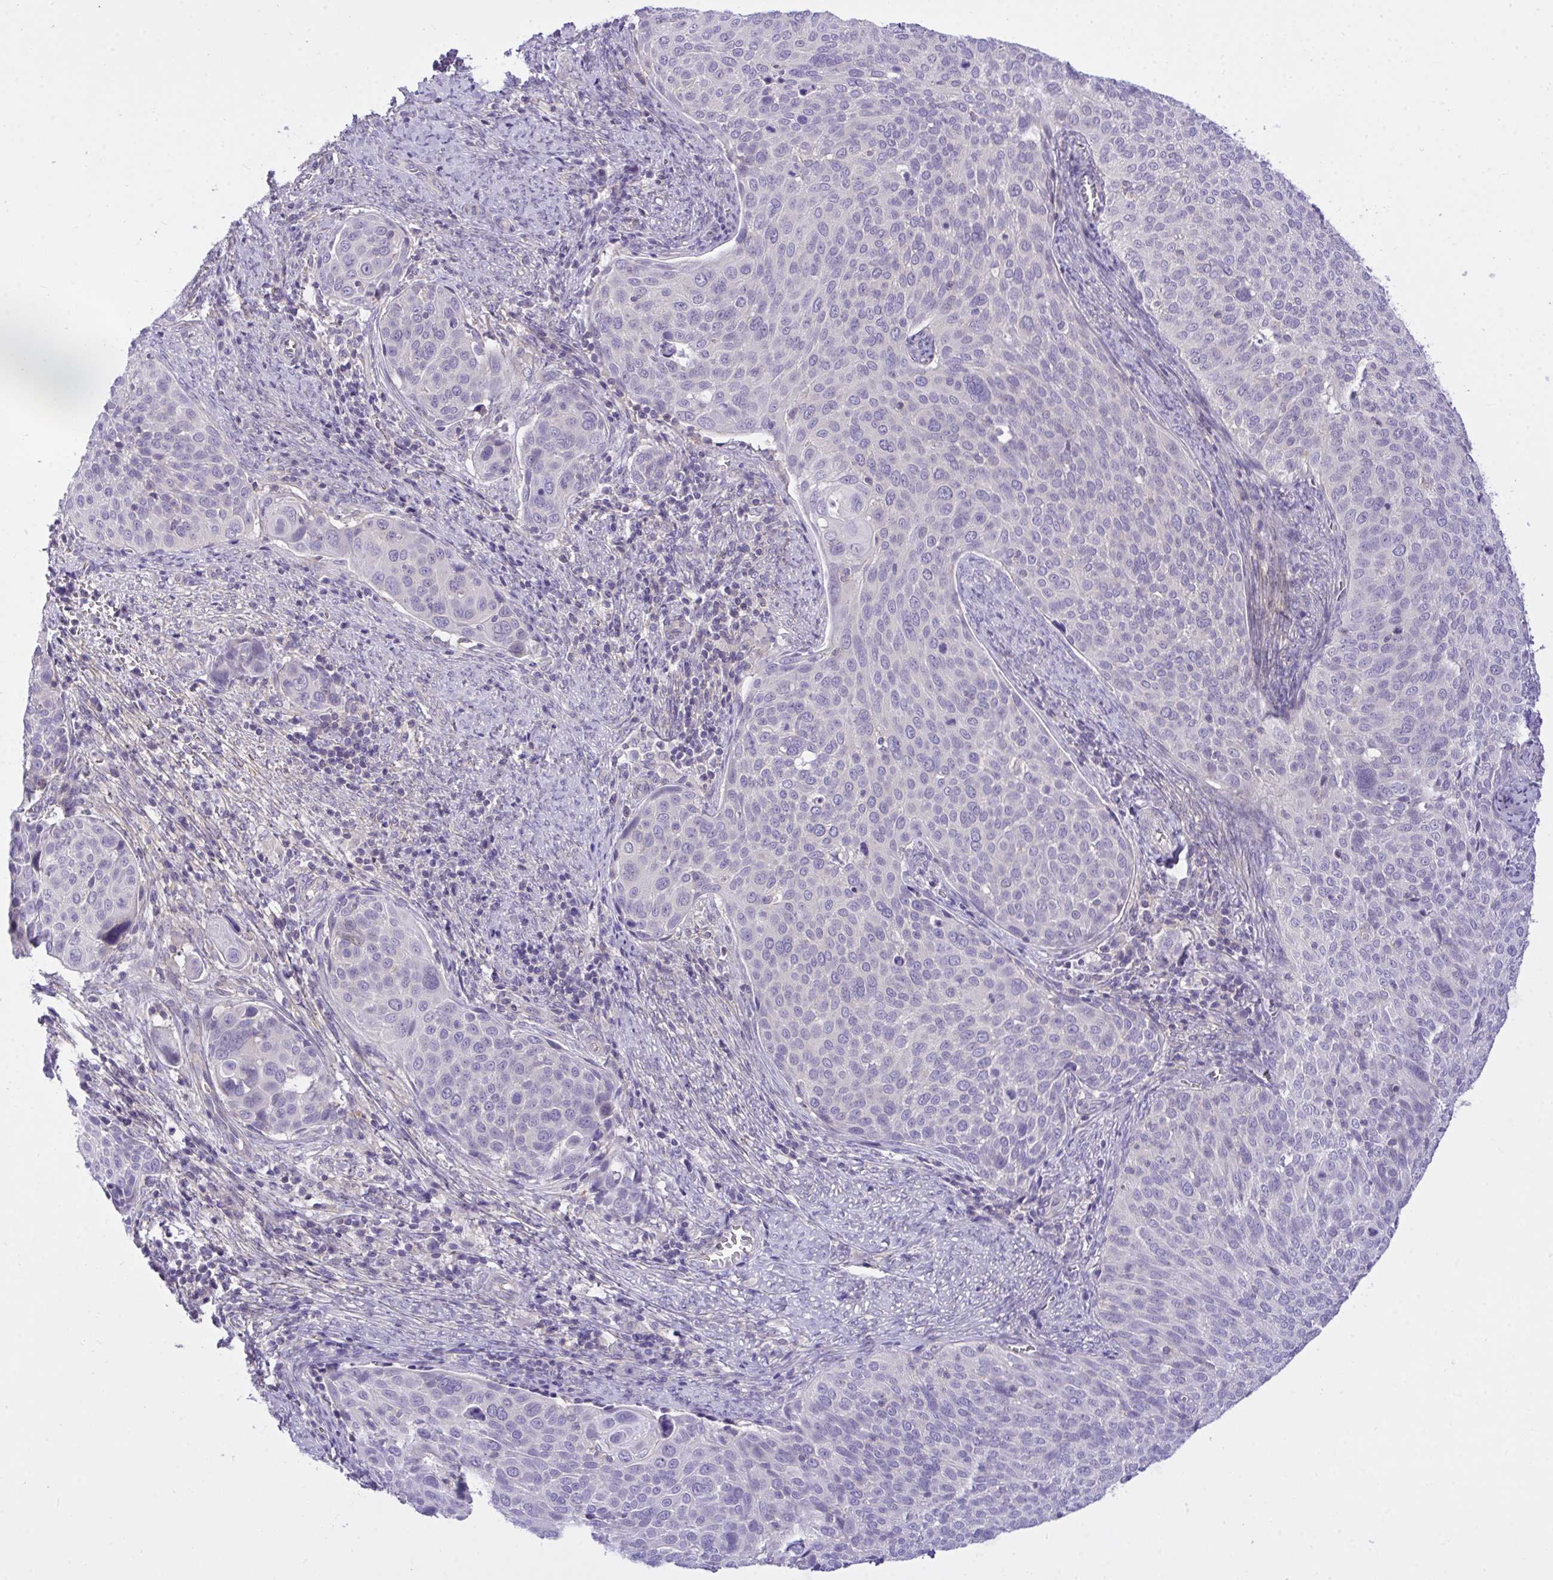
{"staining": {"intensity": "negative", "quantity": "none", "location": "none"}, "tissue": "cervical cancer", "cell_type": "Tumor cells", "image_type": "cancer", "snomed": [{"axis": "morphology", "description": "Squamous cell carcinoma, NOS"}, {"axis": "topography", "description": "Cervix"}], "caption": "The image shows no staining of tumor cells in cervical squamous cell carcinoma.", "gene": "TLN2", "patient": {"sex": "female", "age": 39}}